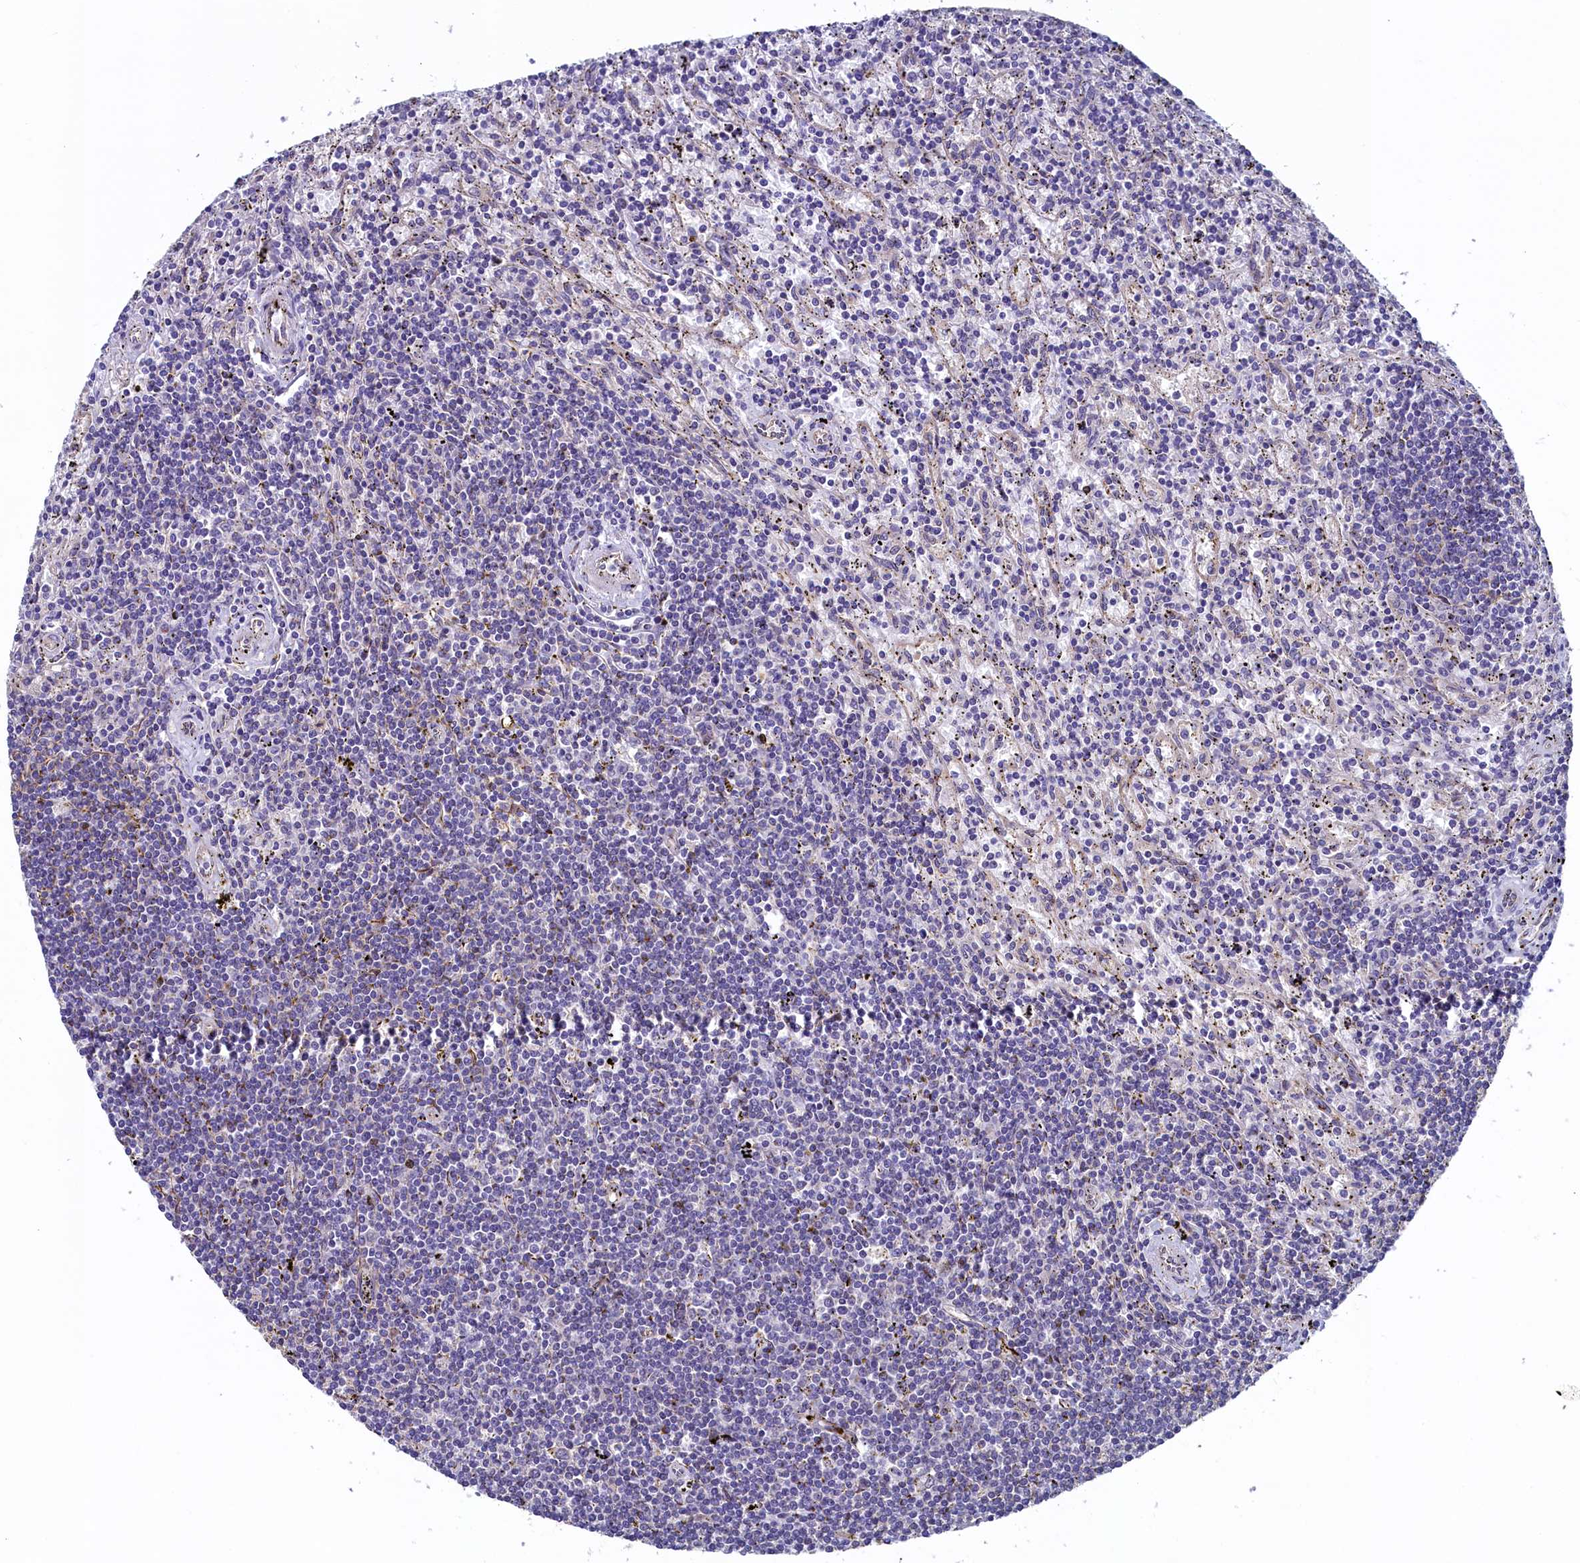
{"staining": {"intensity": "negative", "quantity": "none", "location": "none"}, "tissue": "lymphoma", "cell_type": "Tumor cells", "image_type": "cancer", "snomed": [{"axis": "morphology", "description": "Malignant lymphoma, non-Hodgkin's type, Low grade"}, {"axis": "topography", "description": "Spleen"}], "caption": "Immunohistochemical staining of human low-grade malignant lymphoma, non-Hodgkin's type exhibits no significant staining in tumor cells. (Brightfield microscopy of DAB IHC at high magnification).", "gene": "SPATA2L", "patient": {"sex": "male", "age": 76}}